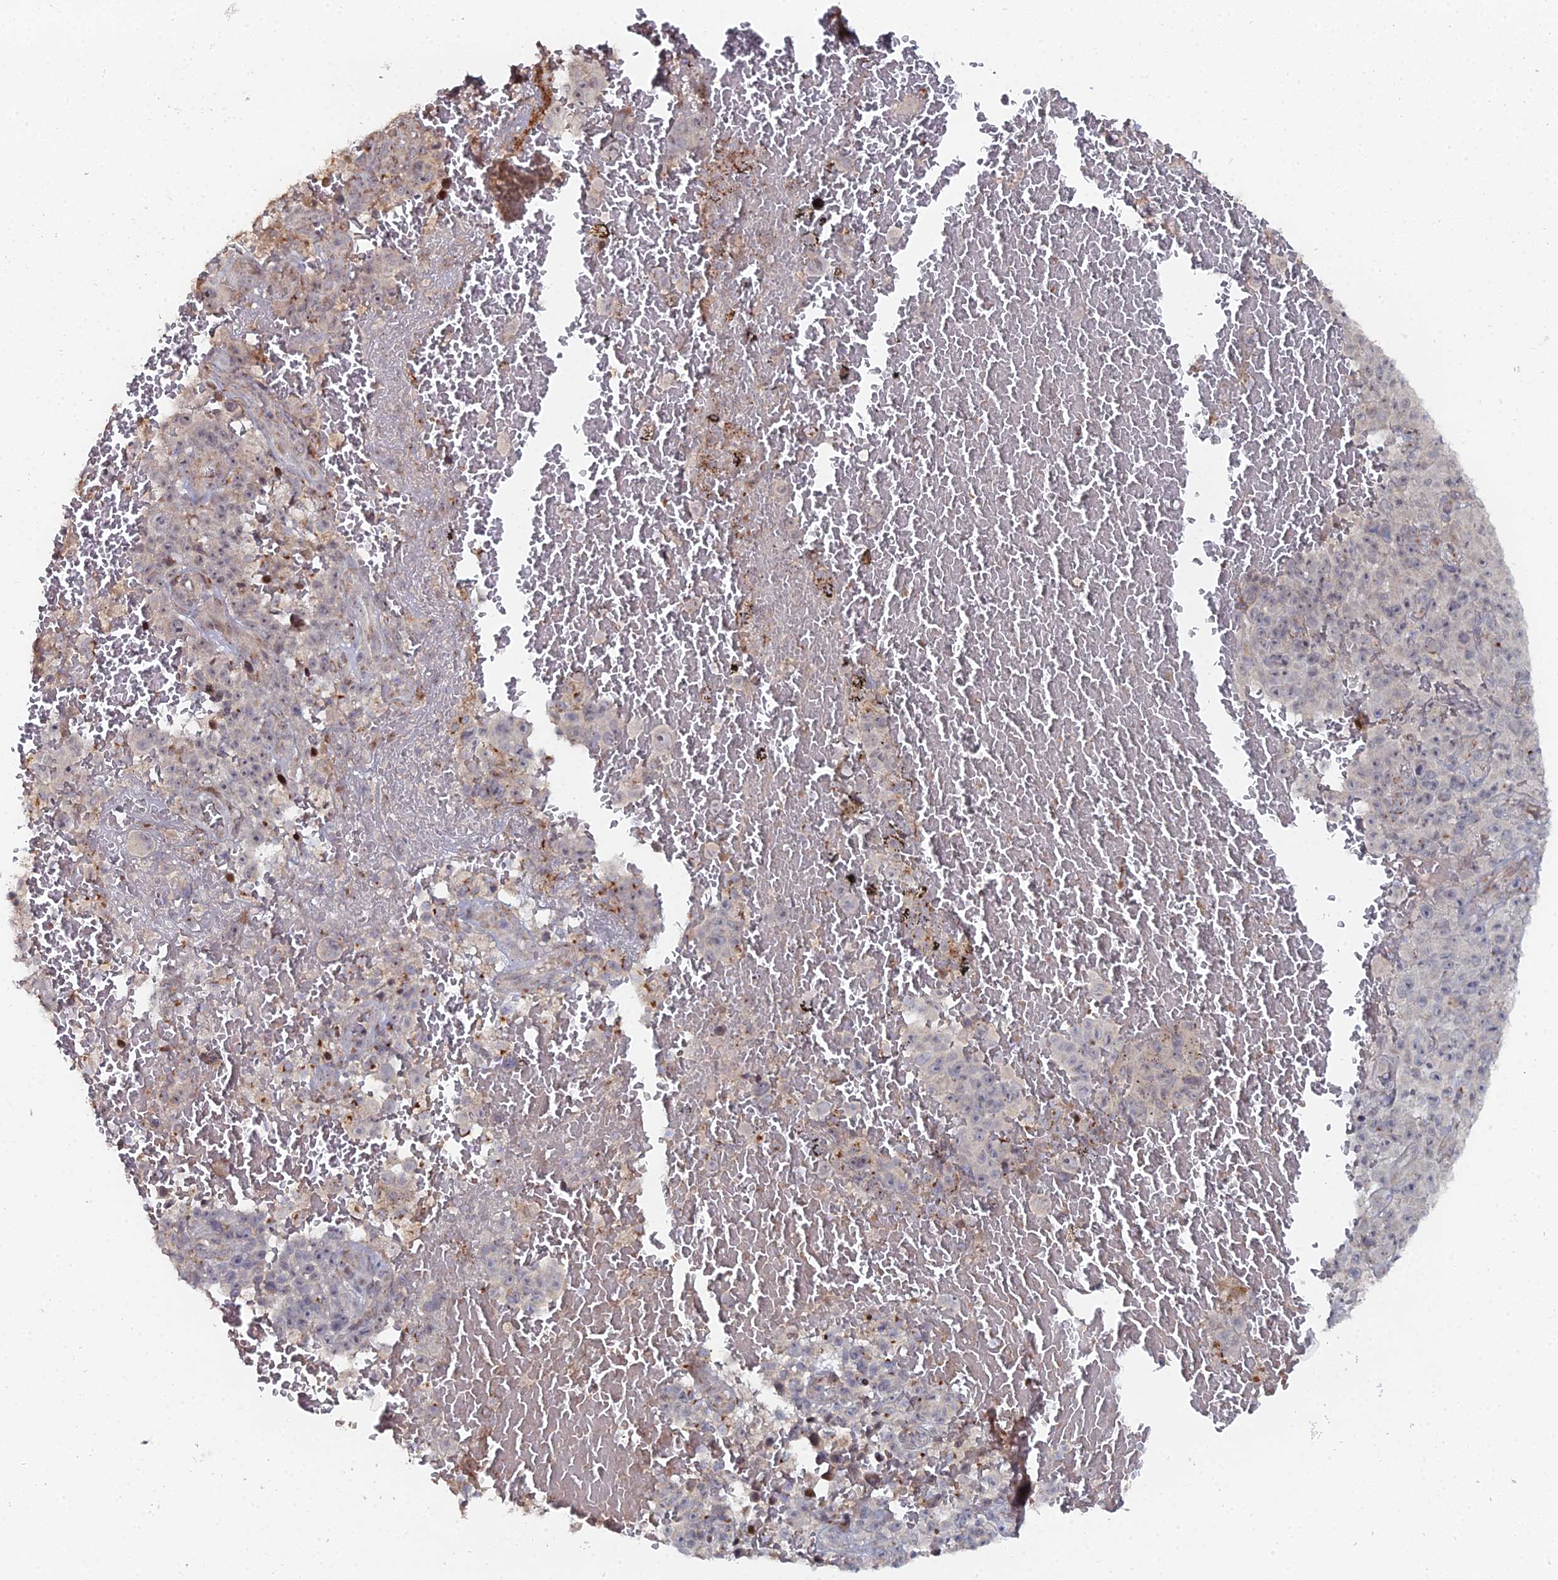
{"staining": {"intensity": "negative", "quantity": "none", "location": "none"}, "tissue": "melanoma", "cell_type": "Tumor cells", "image_type": "cancer", "snomed": [{"axis": "morphology", "description": "Malignant melanoma, NOS"}, {"axis": "topography", "description": "Skin"}], "caption": "This photomicrograph is of malignant melanoma stained with IHC to label a protein in brown with the nuclei are counter-stained blue. There is no positivity in tumor cells.", "gene": "SGMS1", "patient": {"sex": "female", "age": 82}}